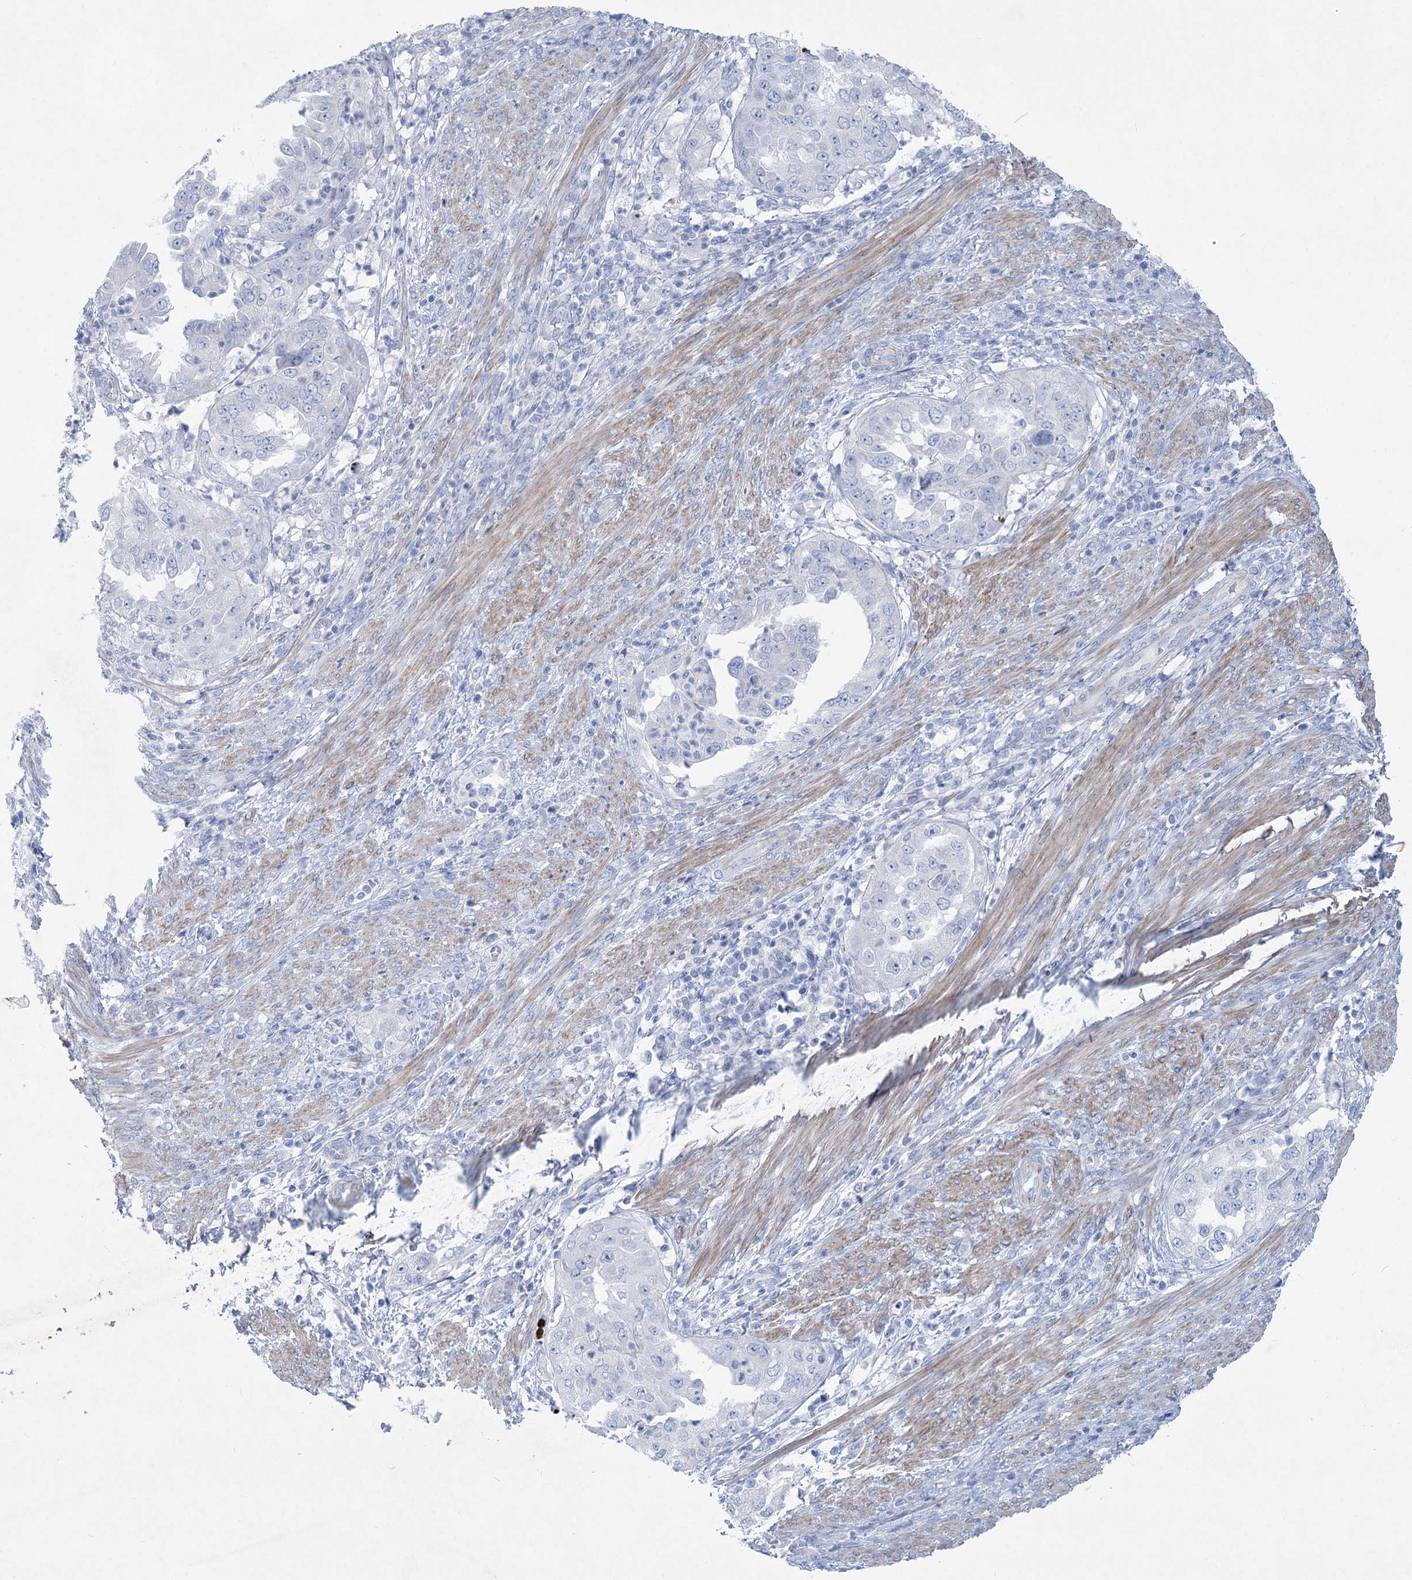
{"staining": {"intensity": "negative", "quantity": "none", "location": "none"}, "tissue": "endometrial cancer", "cell_type": "Tumor cells", "image_type": "cancer", "snomed": [{"axis": "morphology", "description": "Adenocarcinoma, NOS"}, {"axis": "topography", "description": "Endometrium"}], "caption": "High power microscopy micrograph of an immunohistochemistry photomicrograph of endometrial cancer (adenocarcinoma), revealing no significant positivity in tumor cells.", "gene": "WDR74", "patient": {"sex": "female", "age": 85}}